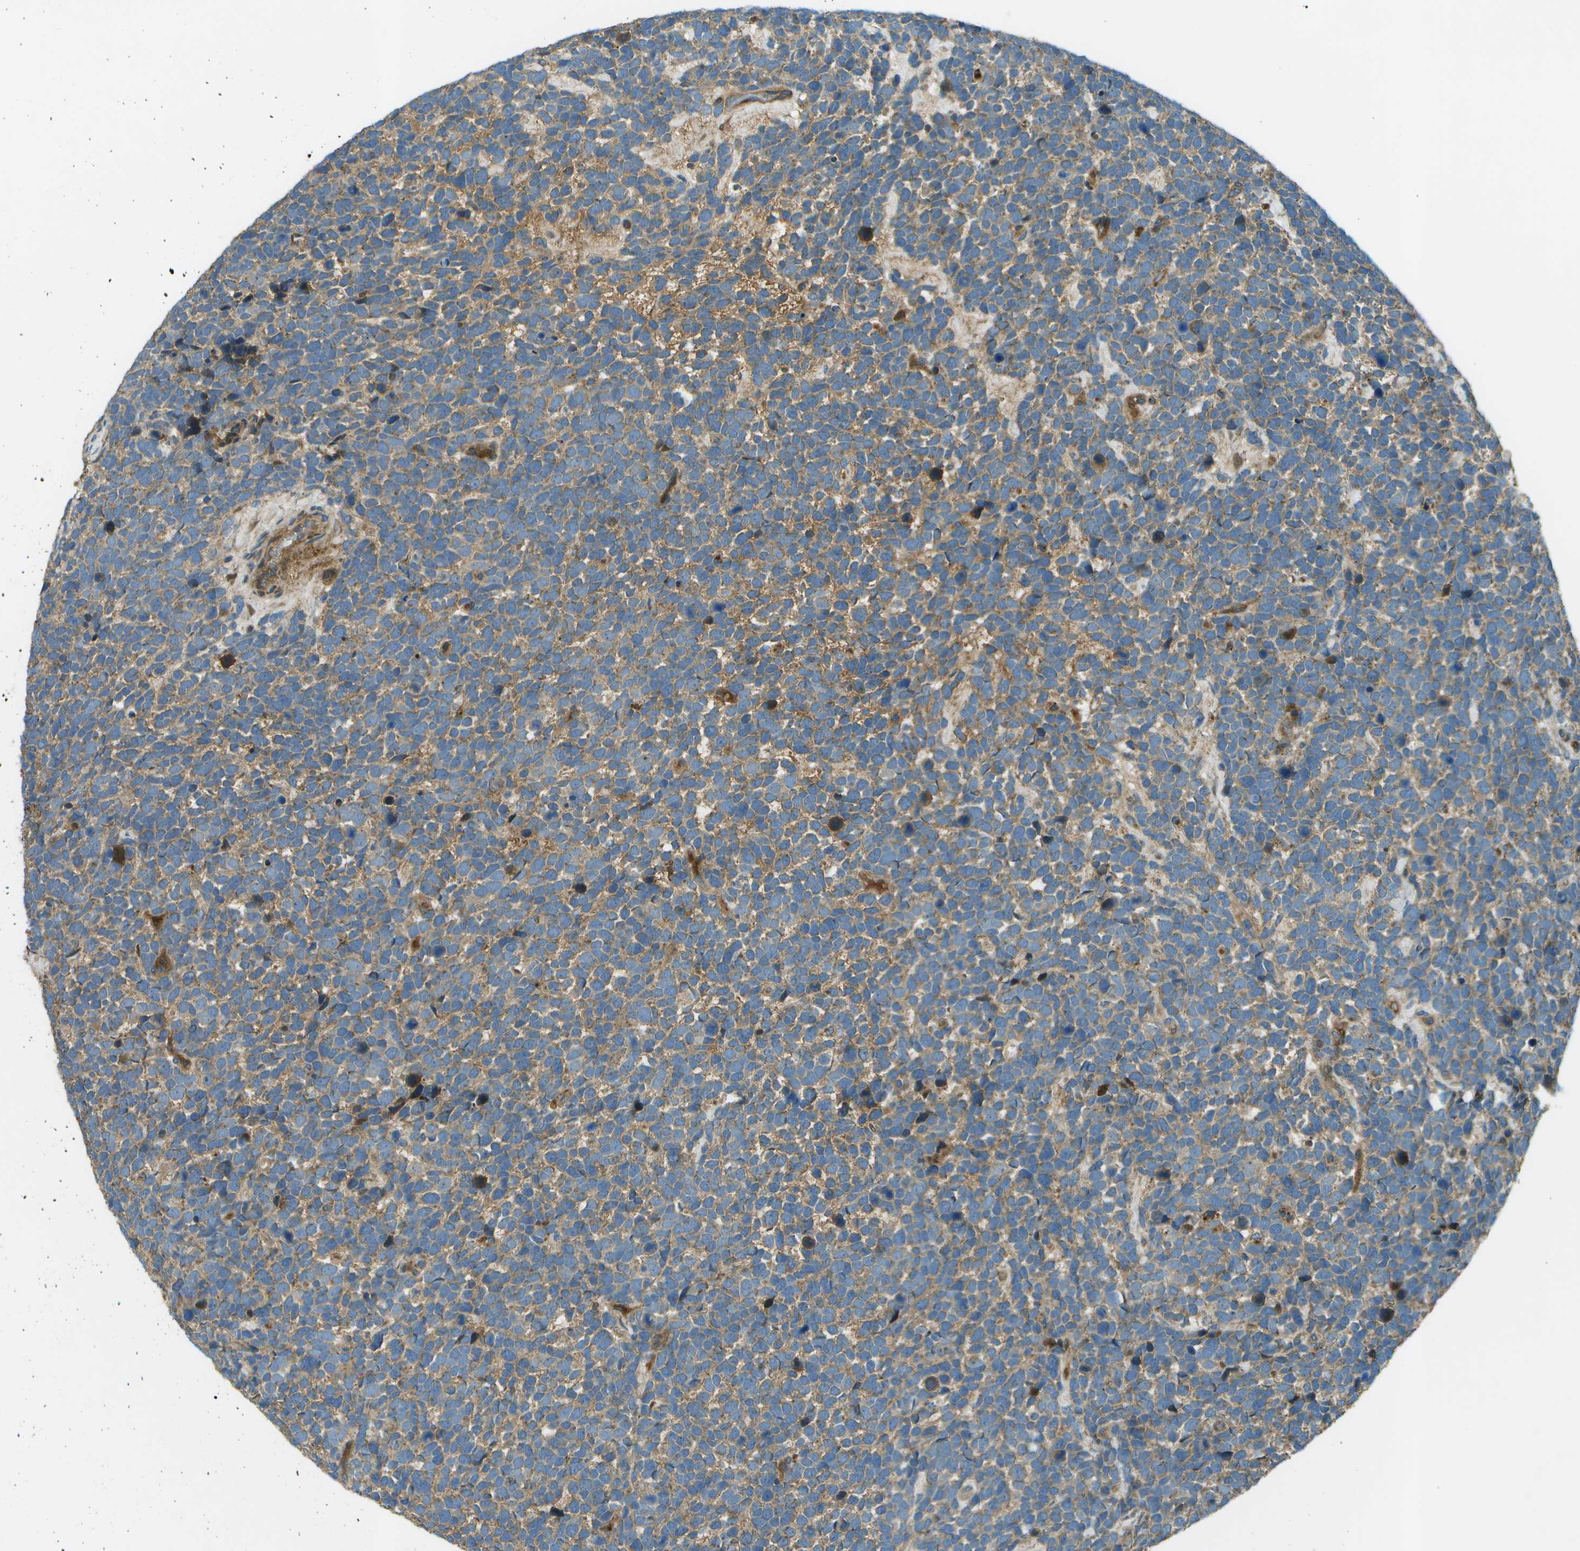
{"staining": {"intensity": "weak", "quantity": ">75%", "location": "cytoplasmic/membranous"}, "tissue": "urothelial cancer", "cell_type": "Tumor cells", "image_type": "cancer", "snomed": [{"axis": "morphology", "description": "Urothelial carcinoma, High grade"}, {"axis": "topography", "description": "Urinary bladder"}], "caption": "Immunohistochemical staining of urothelial cancer displays low levels of weak cytoplasmic/membranous expression in about >75% of tumor cells. The staining was performed using DAB to visualize the protein expression in brown, while the nuclei were stained in blue with hematoxylin (Magnification: 20x).", "gene": "PXYLP1", "patient": {"sex": "female", "age": 82}}